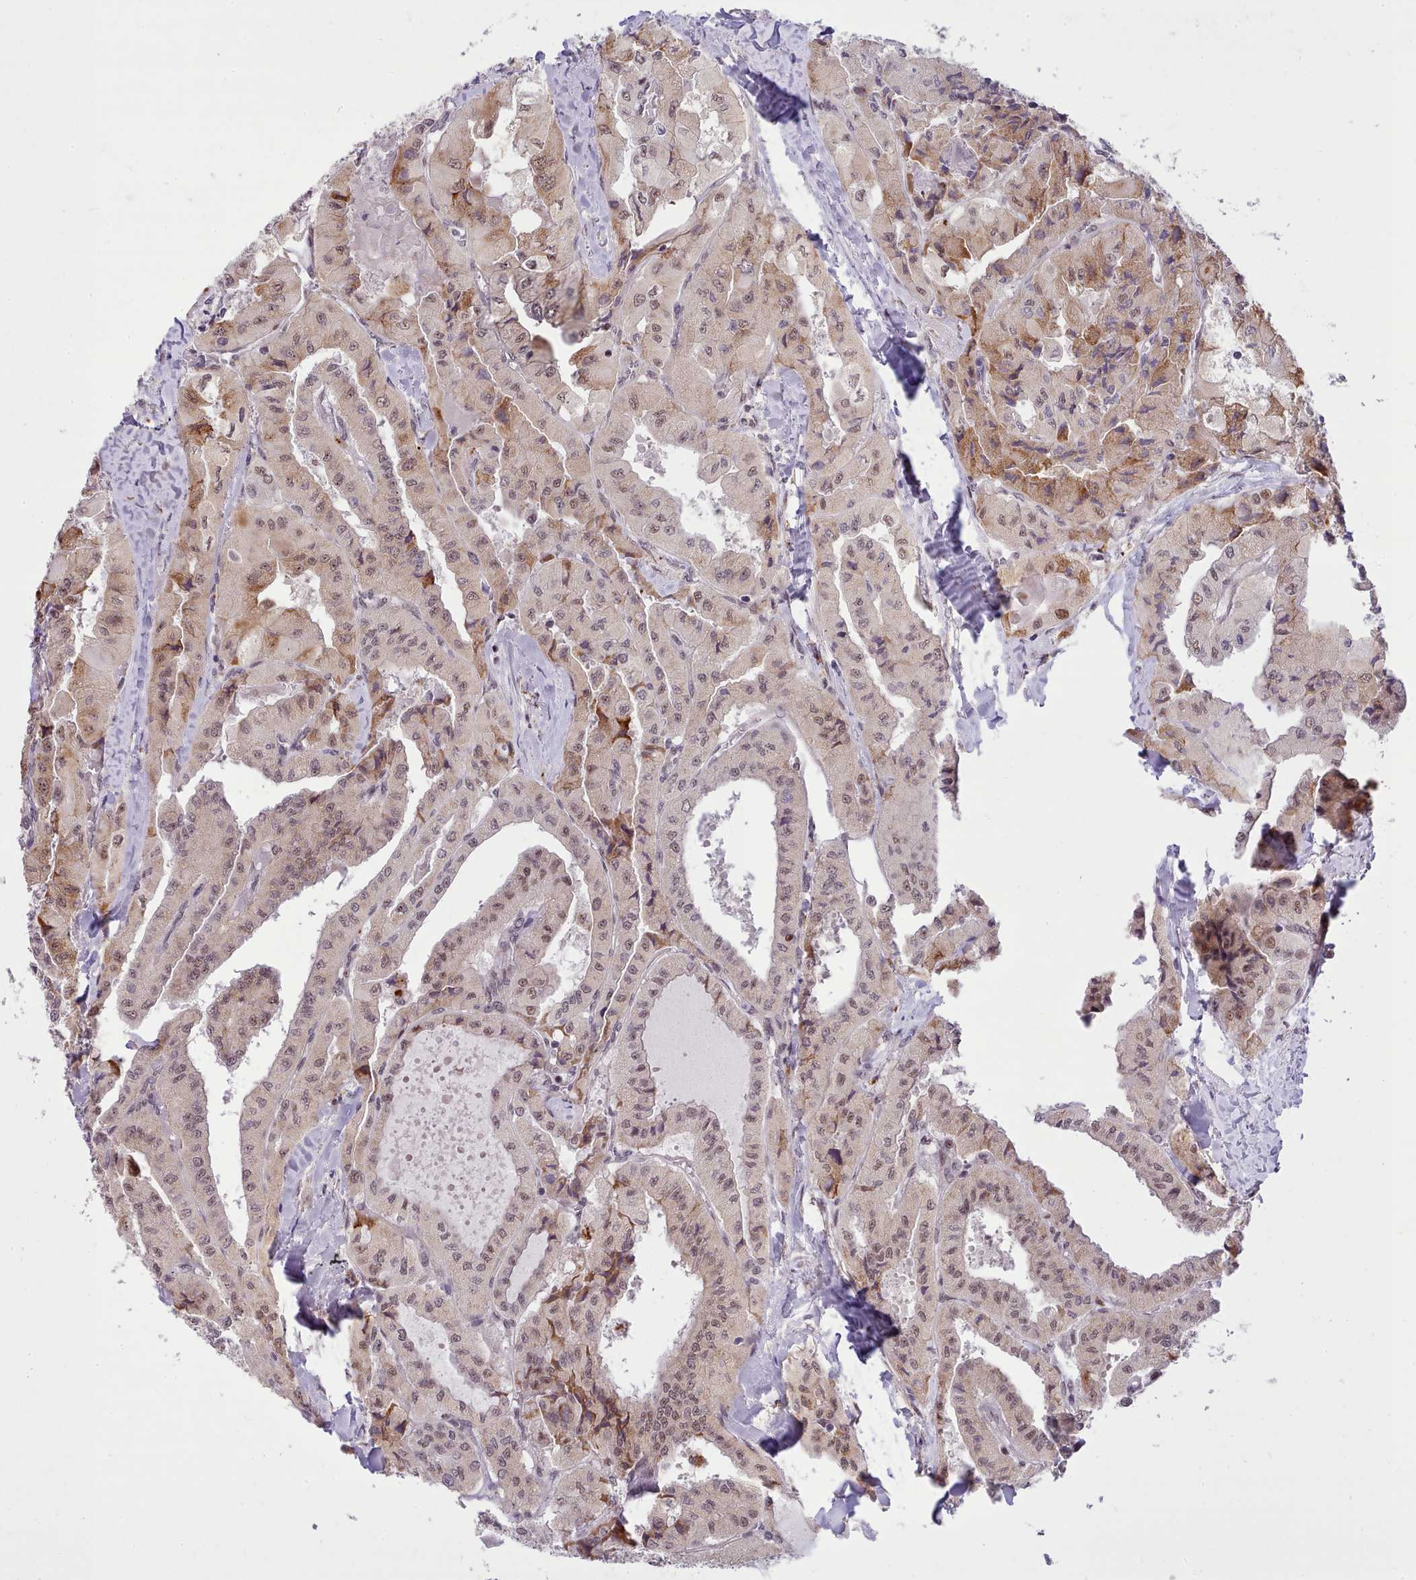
{"staining": {"intensity": "moderate", "quantity": "25%-75%", "location": "cytoplasmic/membranous,nuclear"}, "tissue": "thyroid cancer", "cell_type": "Tumor cells", "image_type": "cancer", "snomed": [{"axis": "morphology", "description": "Normal tissue, NOS"}, {"axis": "morphology", "description": "Papillary adenocarcinoma, NOS"}, {"axis": "topography", "description": "Thyroid gland"}], "caption": "Thyroid cancer stained with a protein marker exhibits moderate staining in tumor cells.", "gene": "HOXB7", "patient": {"sex": "female", "age": 59}}